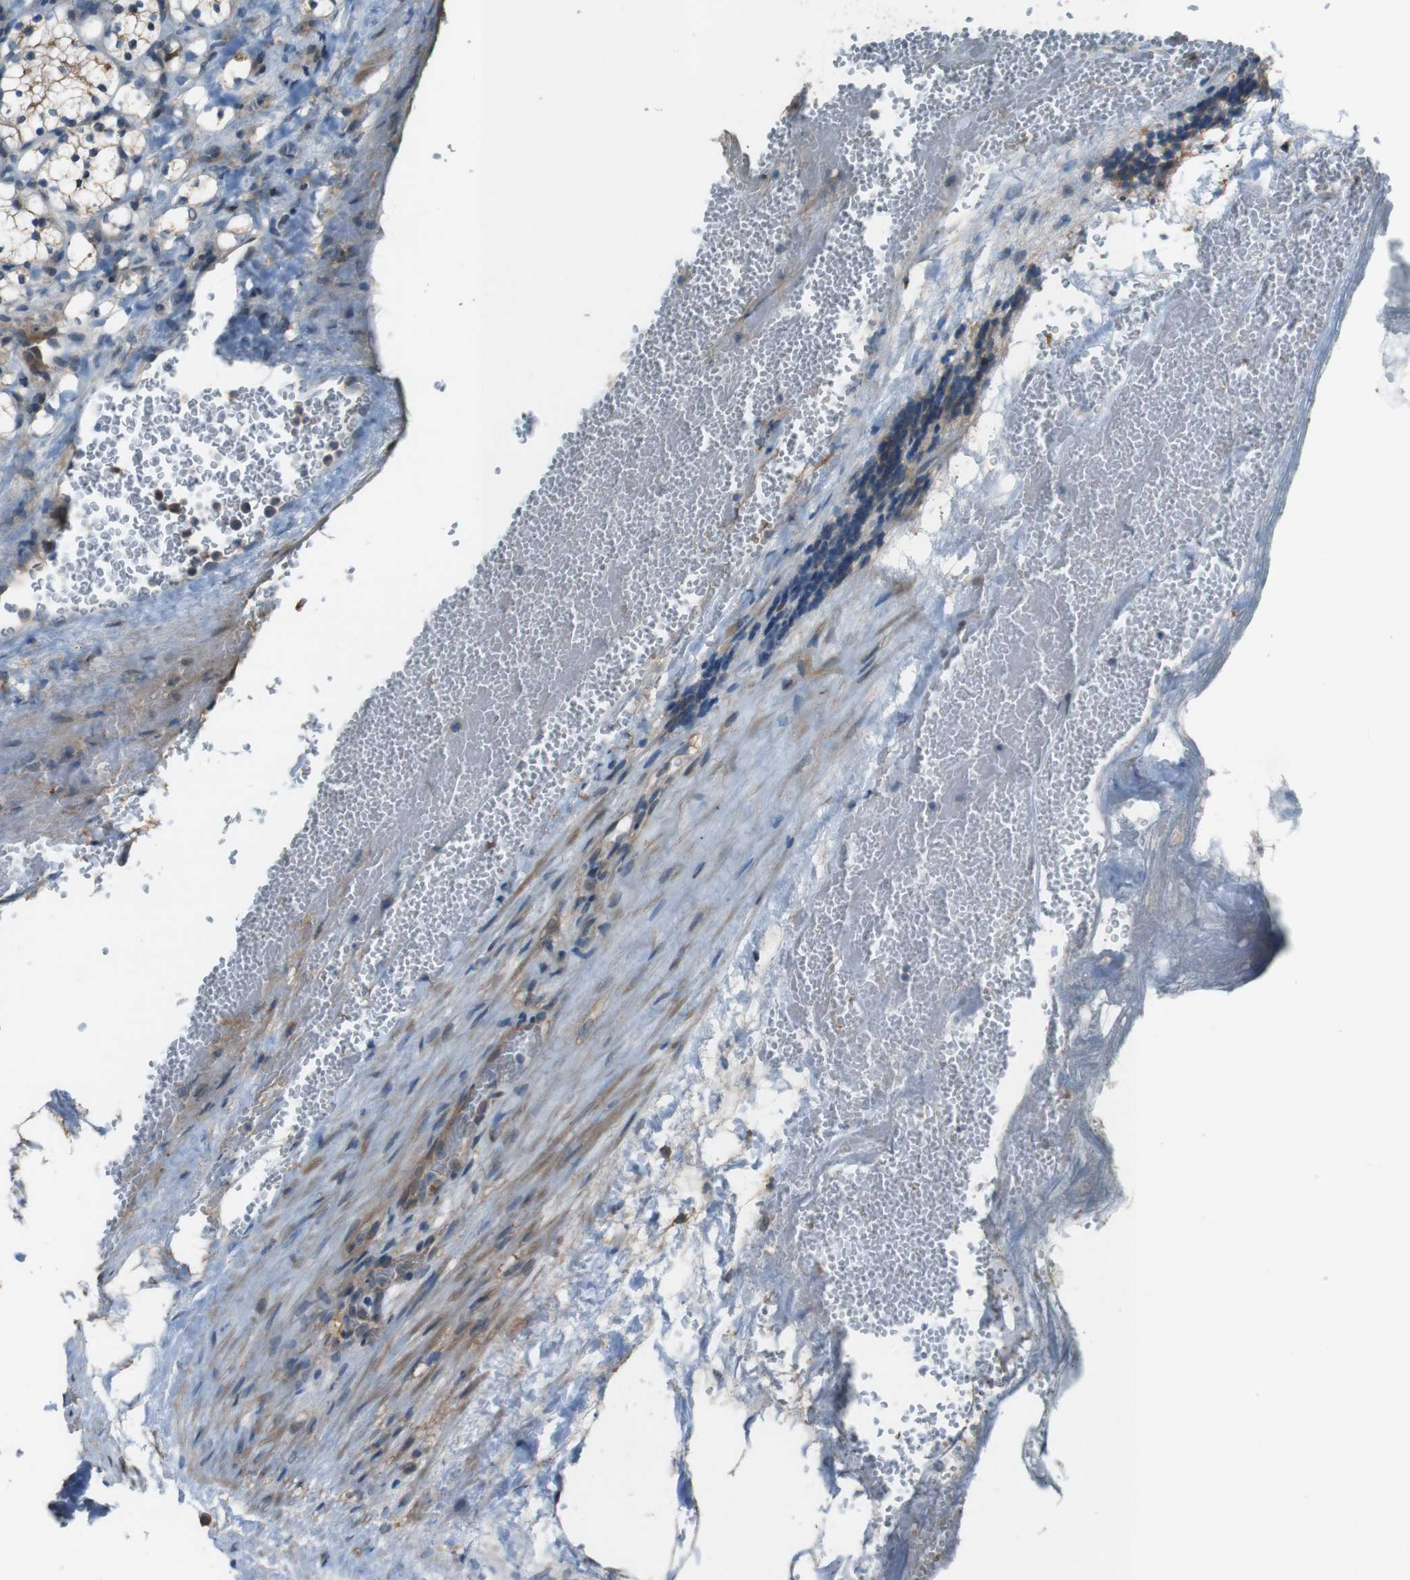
{"staining": {"intensity": "weak", "quantity": ">75%", "location": "cytoplasmic/membranous"}, "tissue": "renal cancer", "cell_type": "Tumor cells", "image_type": "cancer", "snomed": [{"axis": "morphology", "description": "Adenocarcinoma, NOS"}, {"axis": "topography", "description": "Kidney"}], "caption": "The micrograph reveals a brown stain indicating the presence of a protein in the cytoplasmic/membranous of tumor cells in renal cancer. (DAB (3,3'-diaminobenzidine) IHC, brown staining for protein, blue staining for nuclei).", "gene": "ATP2B1", "patient": {"sex": "female", "age": 69}}